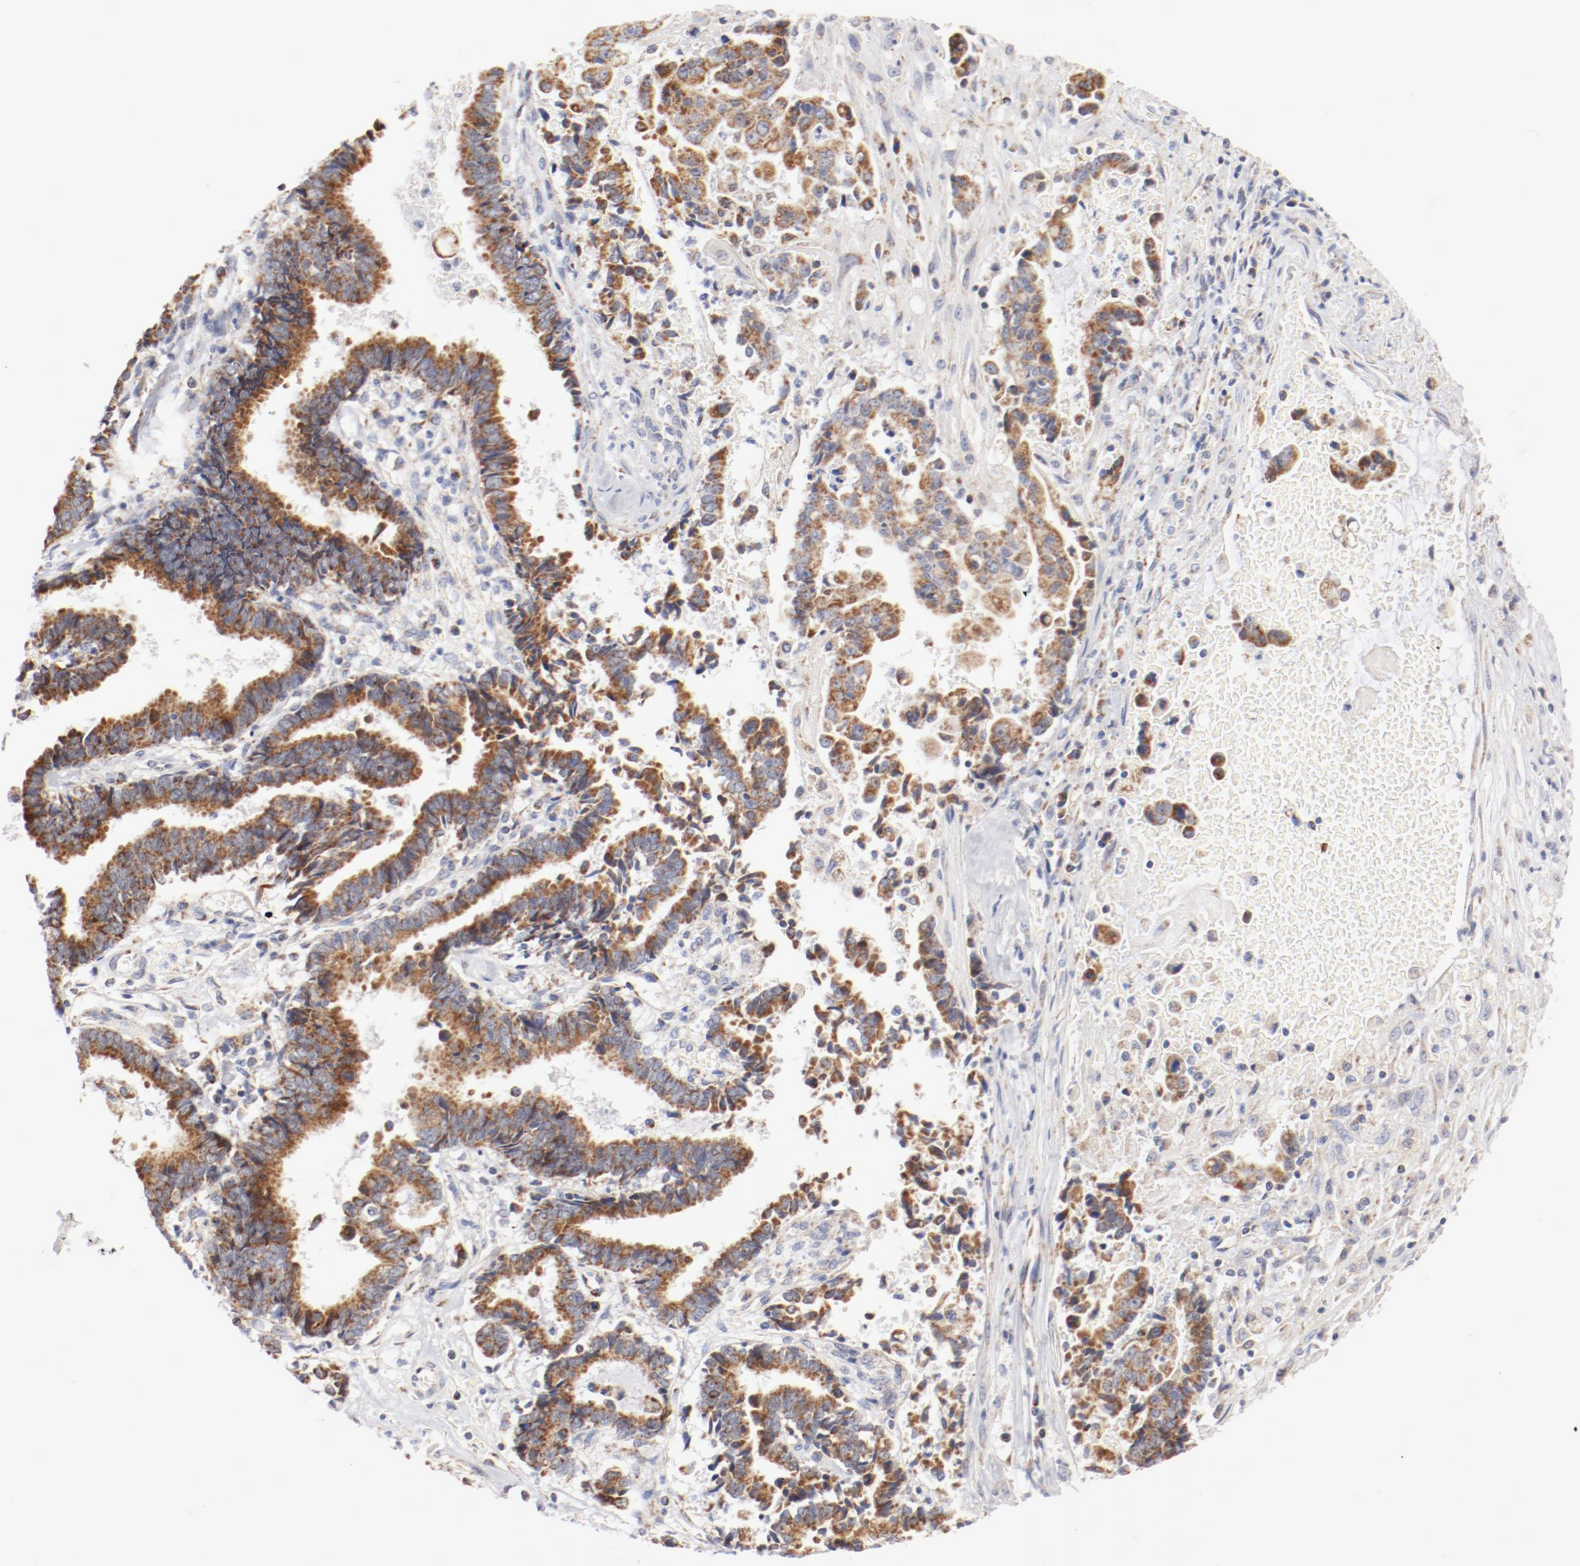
{"staining": {"intensity": "moderate", "quantity": ">75%", "location": "cytoplasmic/membranous"}, "tissue": "liver cancer", "cell_type": "Tumor cells", "image_type": "cancer", "snomed": [{"axis": "morphology", "description": "Cholangiocarcinoma"}, {"axis": "topography", "description": "Liver"}], "caption": "The histopathology image demonstrates staining of liver cholangiocarcinoma, revealing moderate cytoplasmic/membranous protein staining (brown color) within tumor cells.", "gene": "MRPL58", "patient": {"sex": "male", "age": 57}}